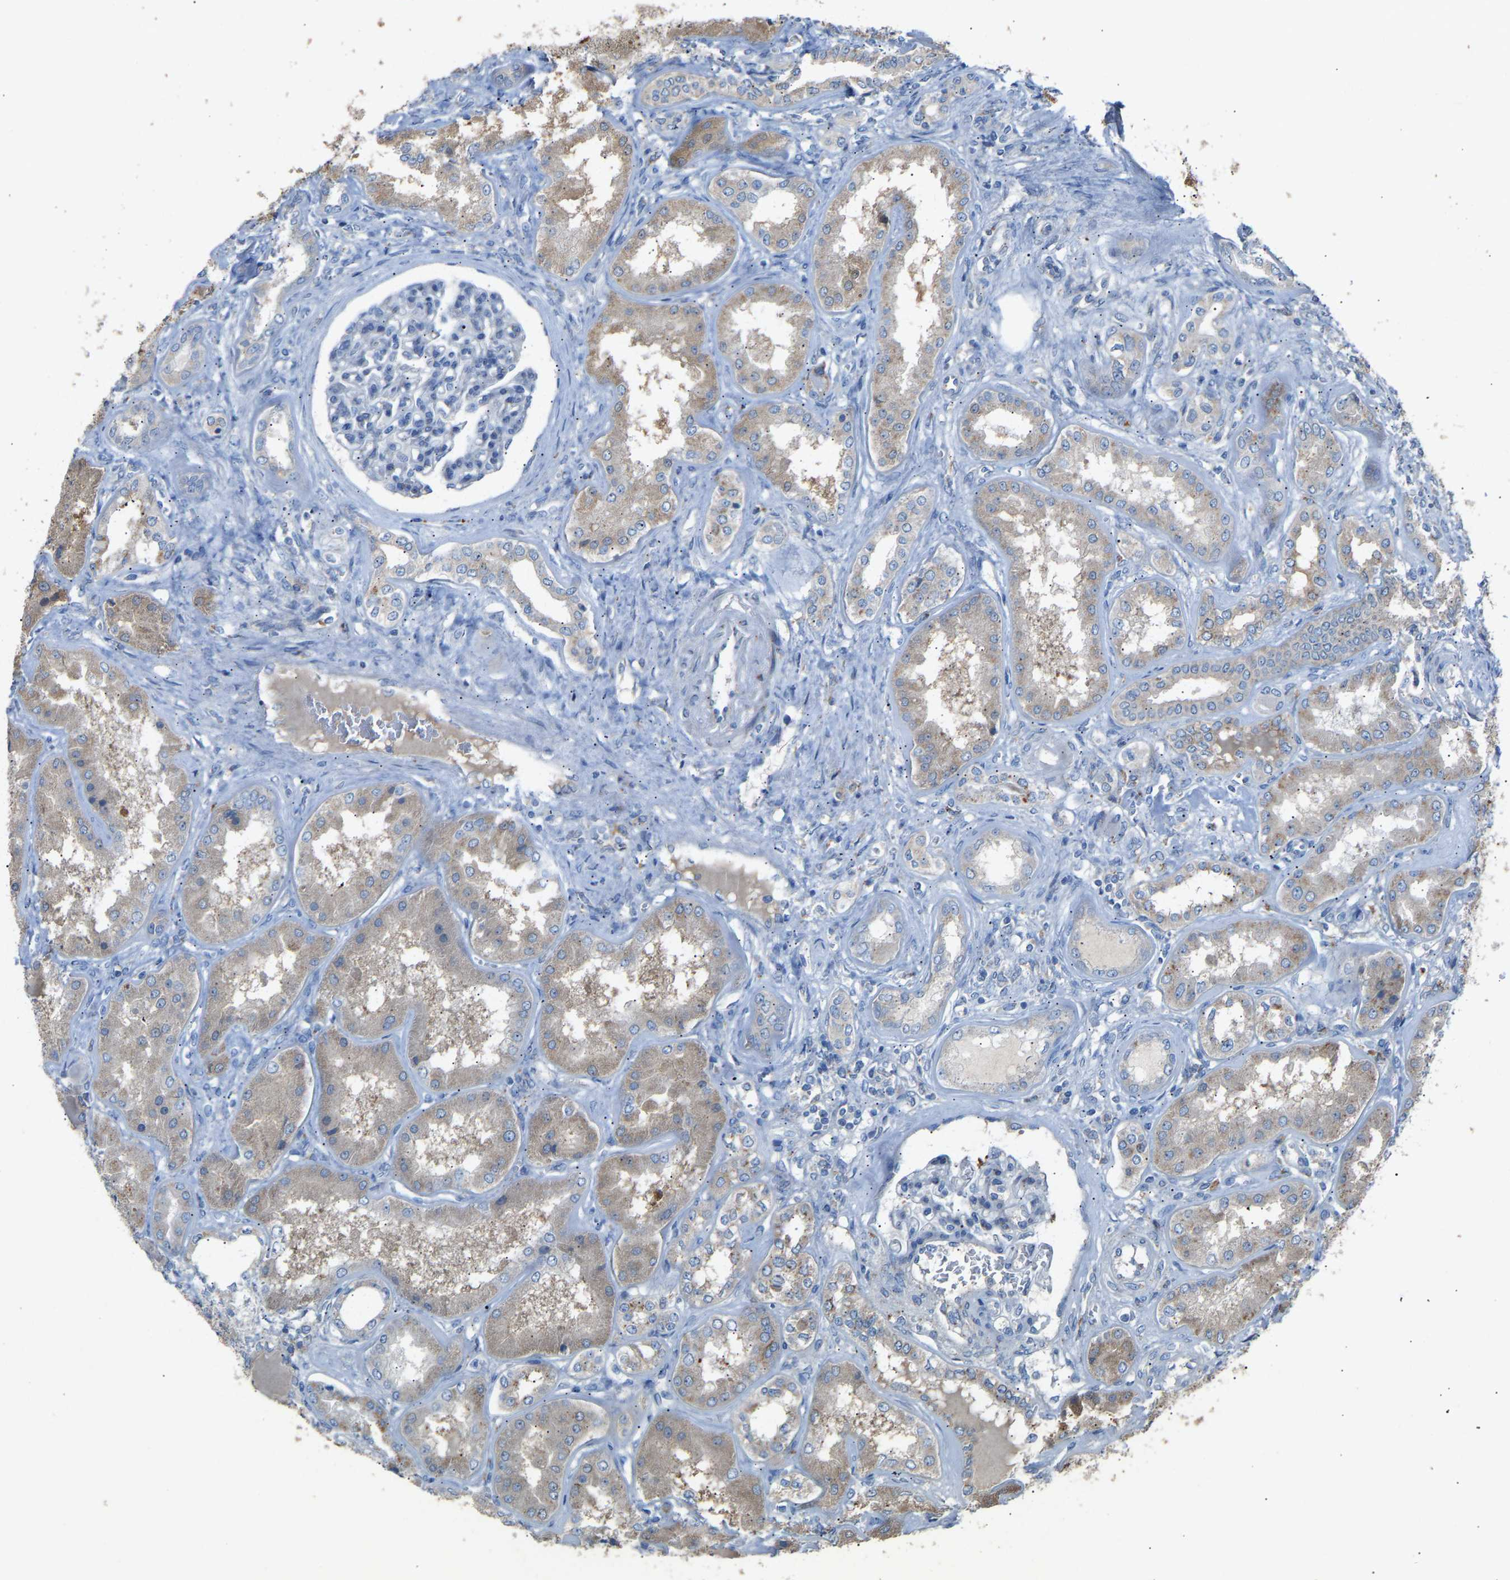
{"staining": {"intensity": "negative", "quantity": "none", "location": "none"}, "tissue": "kidney", "cell_type": "Cells in glomeruli", "image_type": "normal", "snomed": [{"axis": "morphology", "description": "Normal tissue, NOS"}, {"axis": "topography", "description": "Kidney"}], "caption": "High magnification brightfield microscopy of unremarkable kidney stained with DAB (brown) and counterstained with hematoxylin (blue): cells in glomeruli show no significant expression. (Stains: DAB immunohistochemistry with hematoxylin counter stain, Microscopy: brightfield microscopy at high magnification).", "gene": "RGP1", "patient": {"sex": "female", "age": 56}}